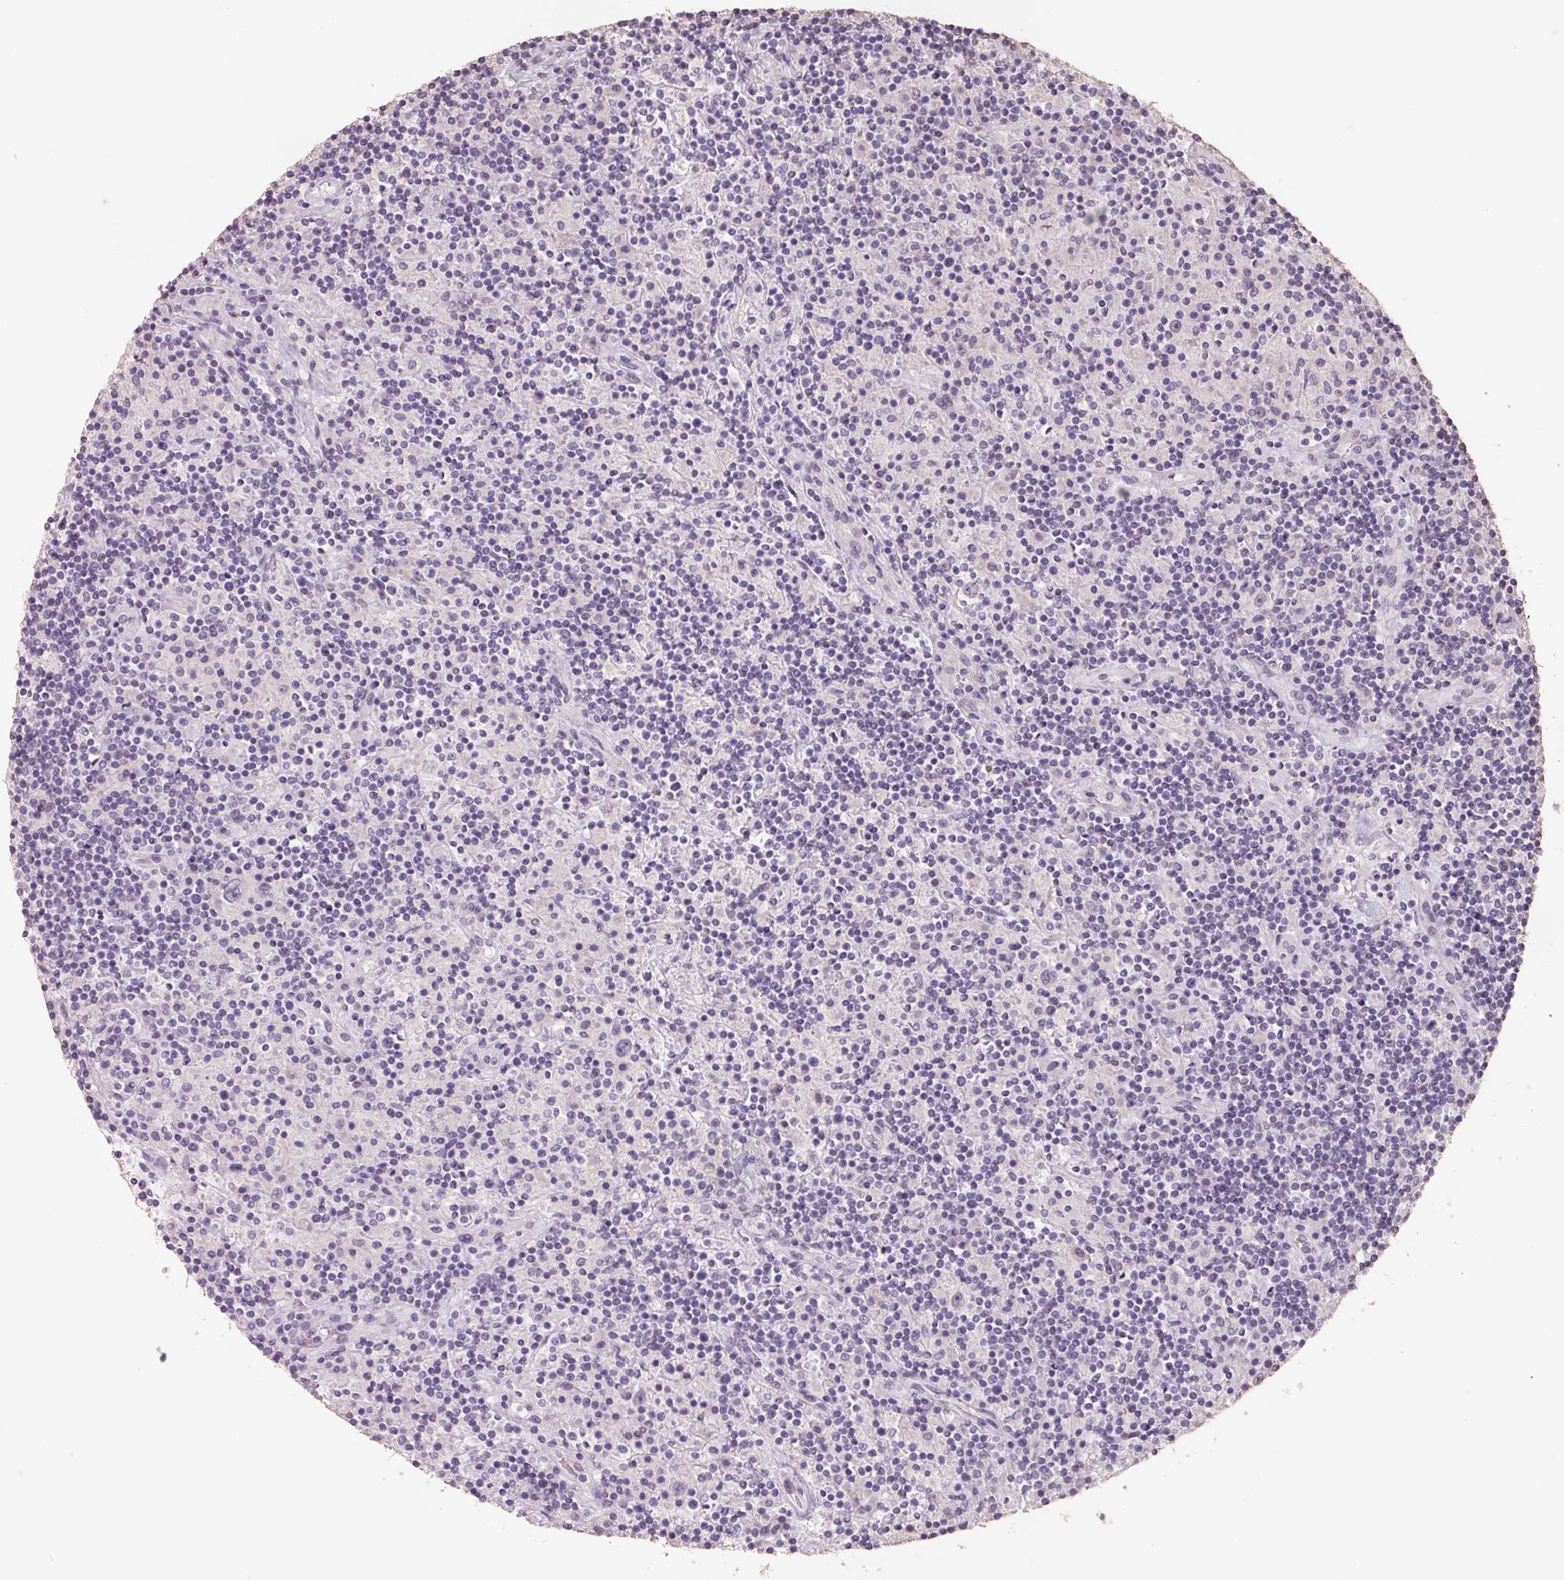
{"staining": {"intensity": "negative", "quantity": "none", "location": "none"}, "tissue": "lymphoma", "cell_type": "Tumor cells", "image_type": "cancer", "snomed": [{"axis": "morphology", "description": "Hodgkin's disease, NOS"}, {"axis": "topography", "description": "Lymph node"}], "caption": "Immunohistochemistry of human Hodgkin's disease demonstrates no expression in tumor cells.", "gene": "FTCD", "patient": {"sex": "male", "age": 70}}